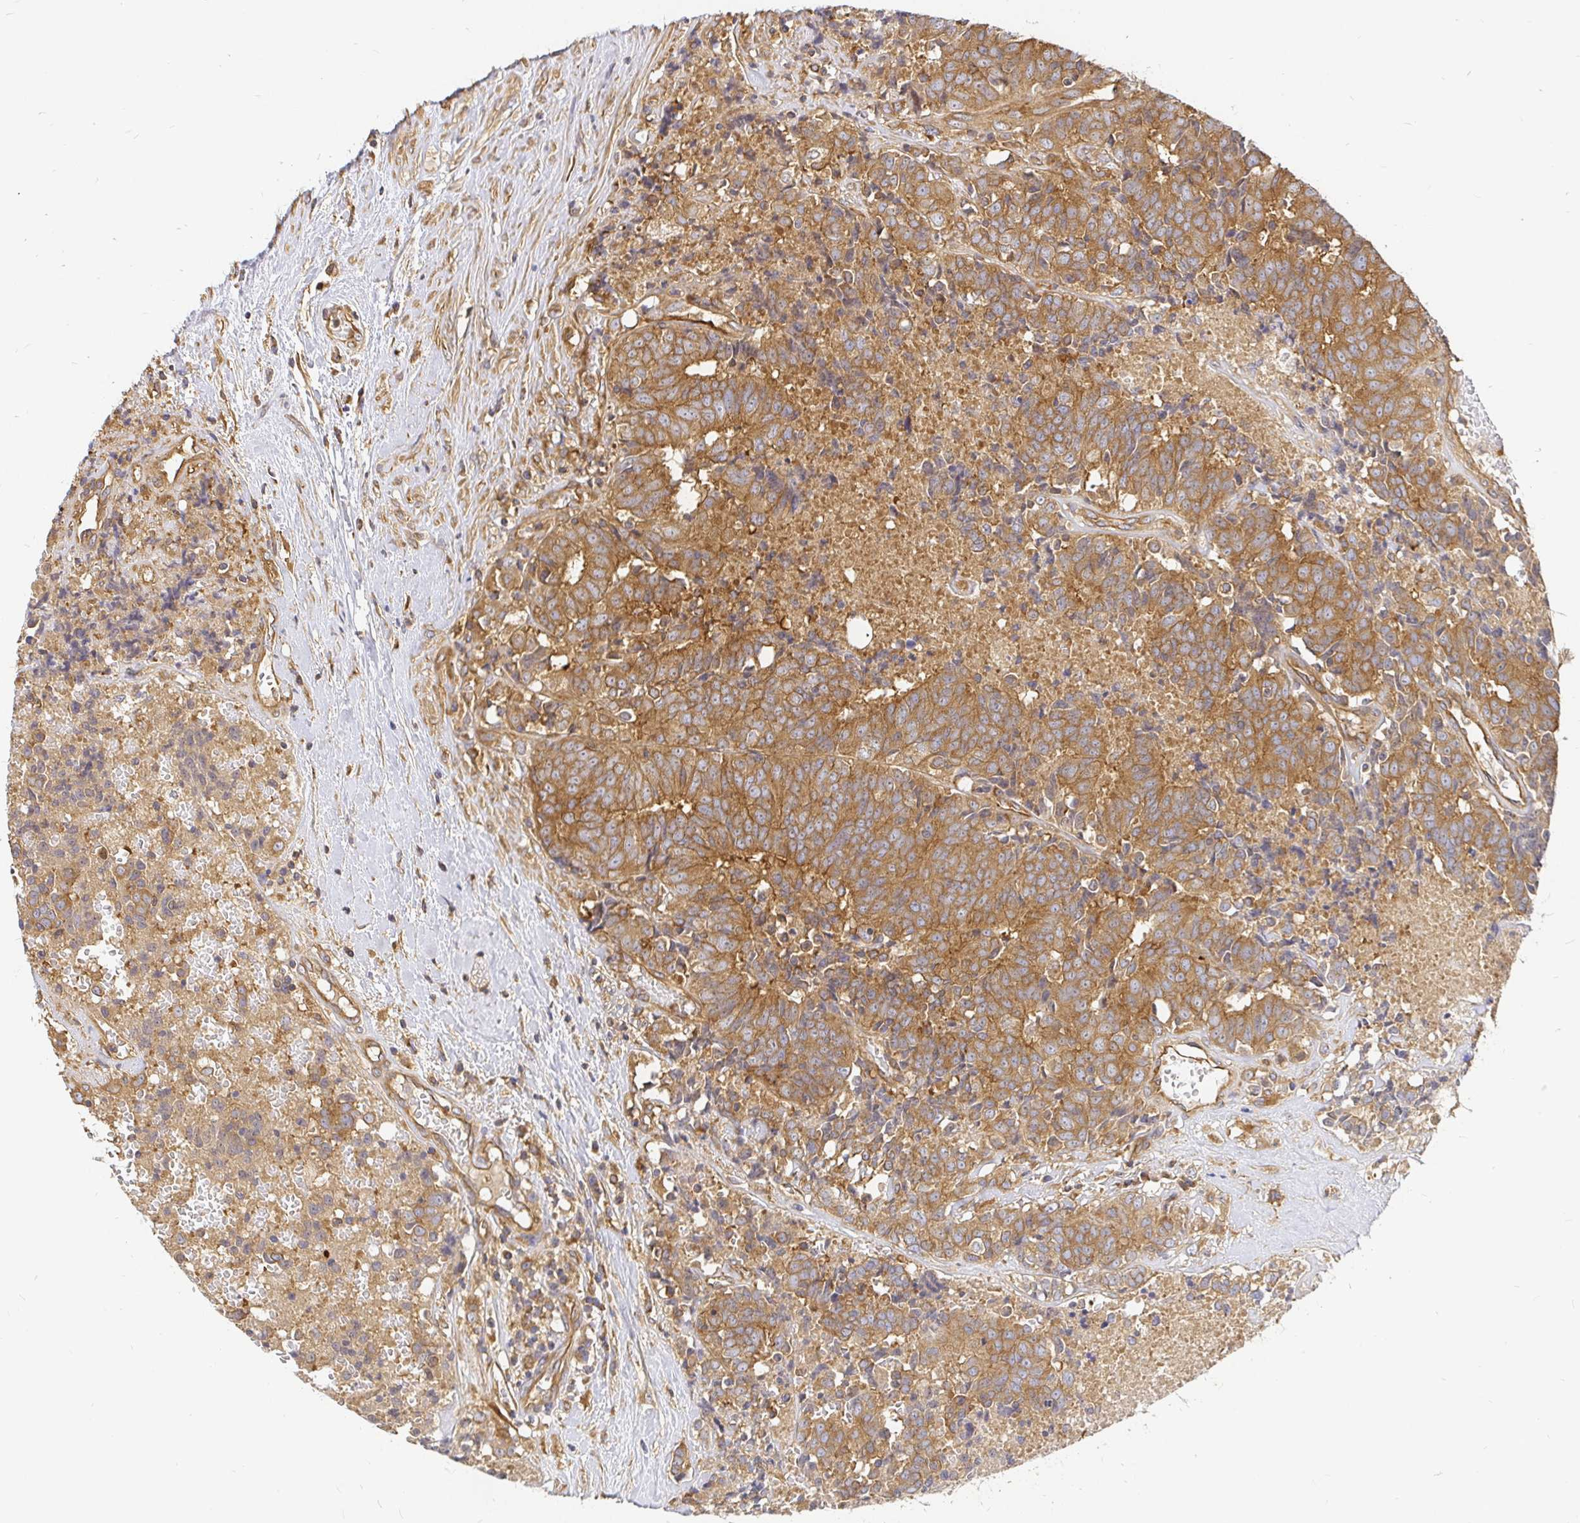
{"staining": {"intensity": "moderate", "quantity": ">75%", "location": "cytoplasmic/membranous"}, "tissue": "prostate cancer", "cell_type": "Tumor cells", "image_type": "cancer", "snomed": [{"axis": "morphology", "description": "Adenocarcinoma, High grade"}, {"axis": "topography", "description": "Prostate and seminal vesicle, NOS"}], "caption": "Moderate cytoplasmic/membranous expression for a protein is seen in about >75% of tumor cells of prostate high-grade adenocarcinoma using immunohistochemistry.", "gene": "KIF5B", "patient": {"sex": "male", "age": 60}}